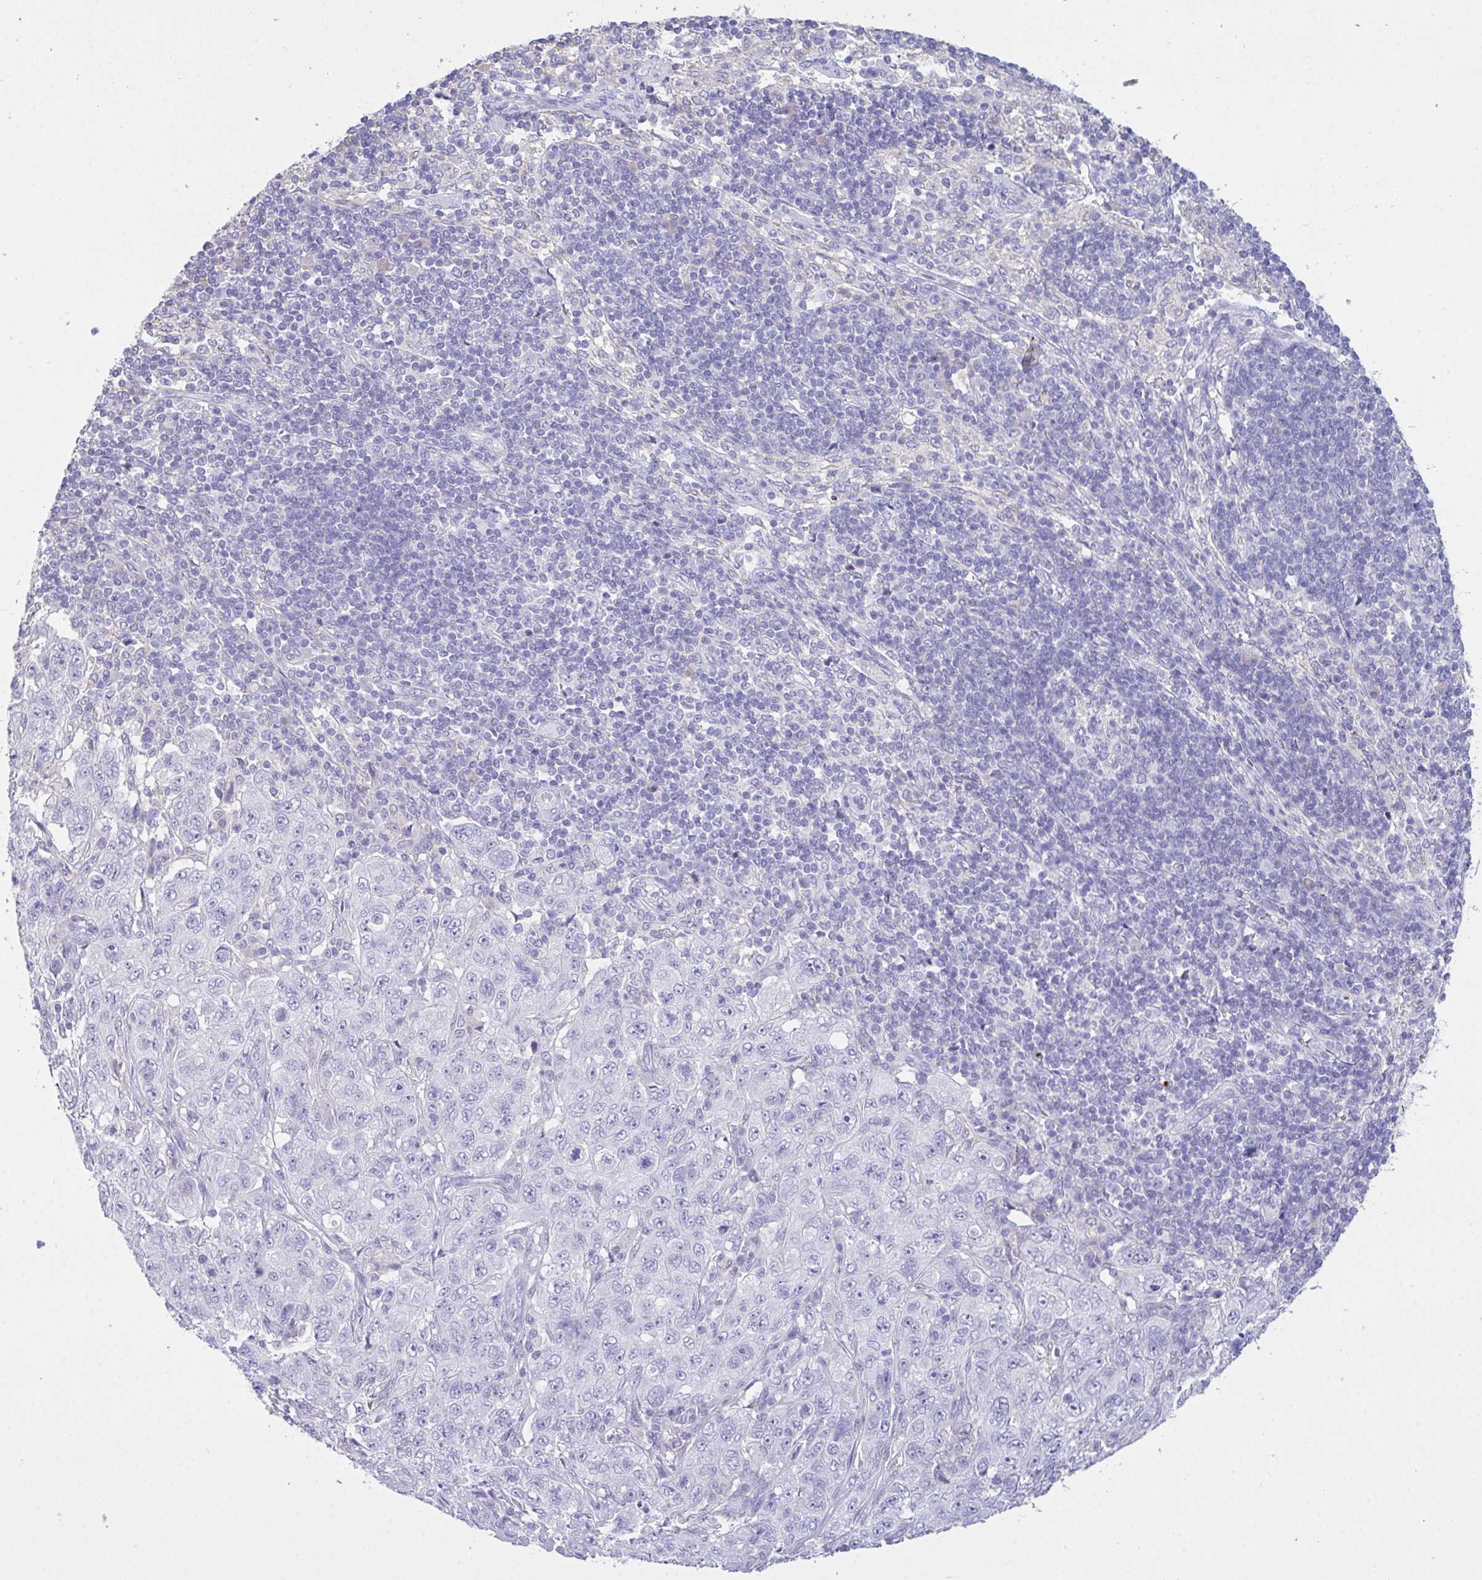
{"staining": {"intensity": "negative", "quantity": "none", "location": "none"}, "tissue": "pancreatic cancer", "cell_type": "Tumor cells", "image_type": "cancer", "snomed": [{"axis": "morphology", "description": "Adenocarcinoma, NOS"}, {"axis": "topography", "description": "Pancreas"}], "caption": "DAB (3,3'-diaminobenzidine) immunohistochemical staining of human pancreatic cancer shows no significant staining in tumor cells.", "gene": "CA10", "patient": {"sex": "male", "age": 68}}